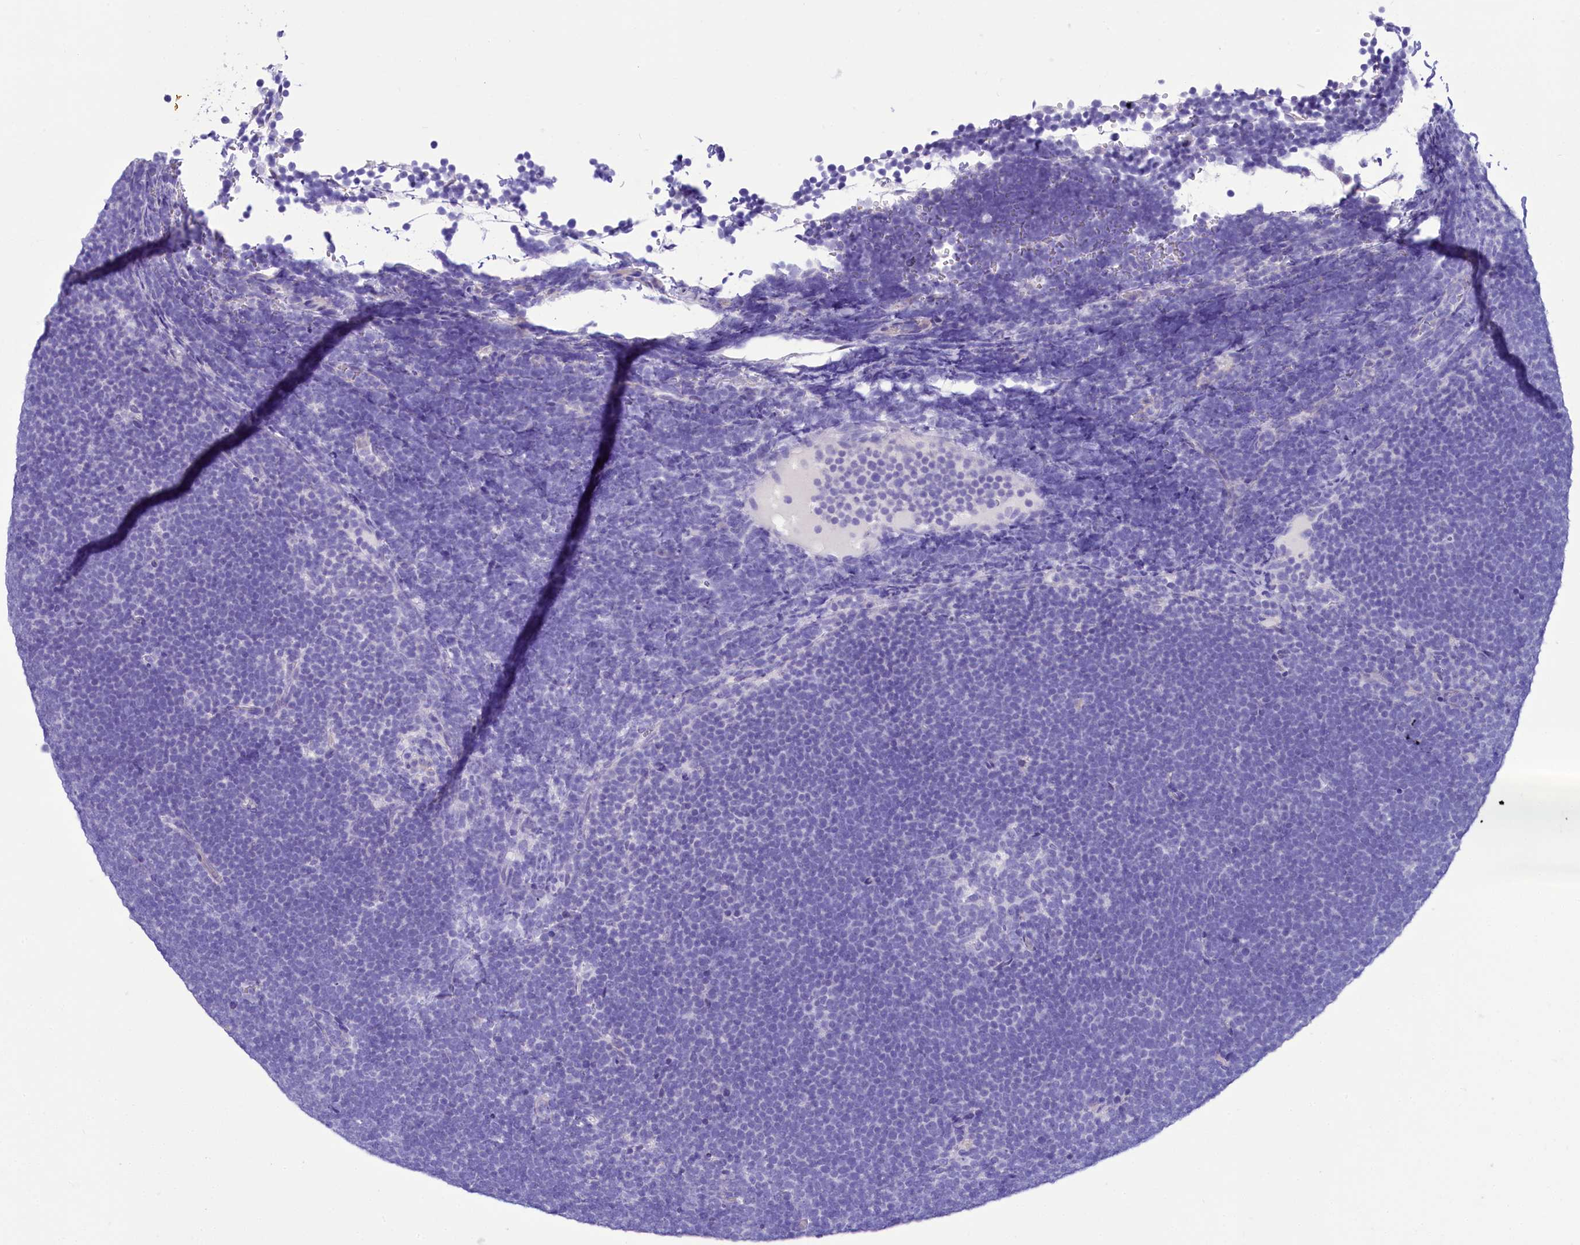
{"staining": {"intensity": "negative", "quantity": "none", "location": "none"}, "tissue": "lymphoma", "cell_type": "Tumor cells", "image_type": "cancer", "snomed": [{"axis": "morphology", "description": "Malignant lymphoma, non-Hodgkin's type, High grade"}, {"axis": "topography", "description": "Lymph node"}], "caption": "A micrograph of human high-grade malignant lymphoma, non-Hodgkin's type is negative for staining in tumor cells.", "gene": "TTC36", "patient": {"sex": "male", "age": 13}}